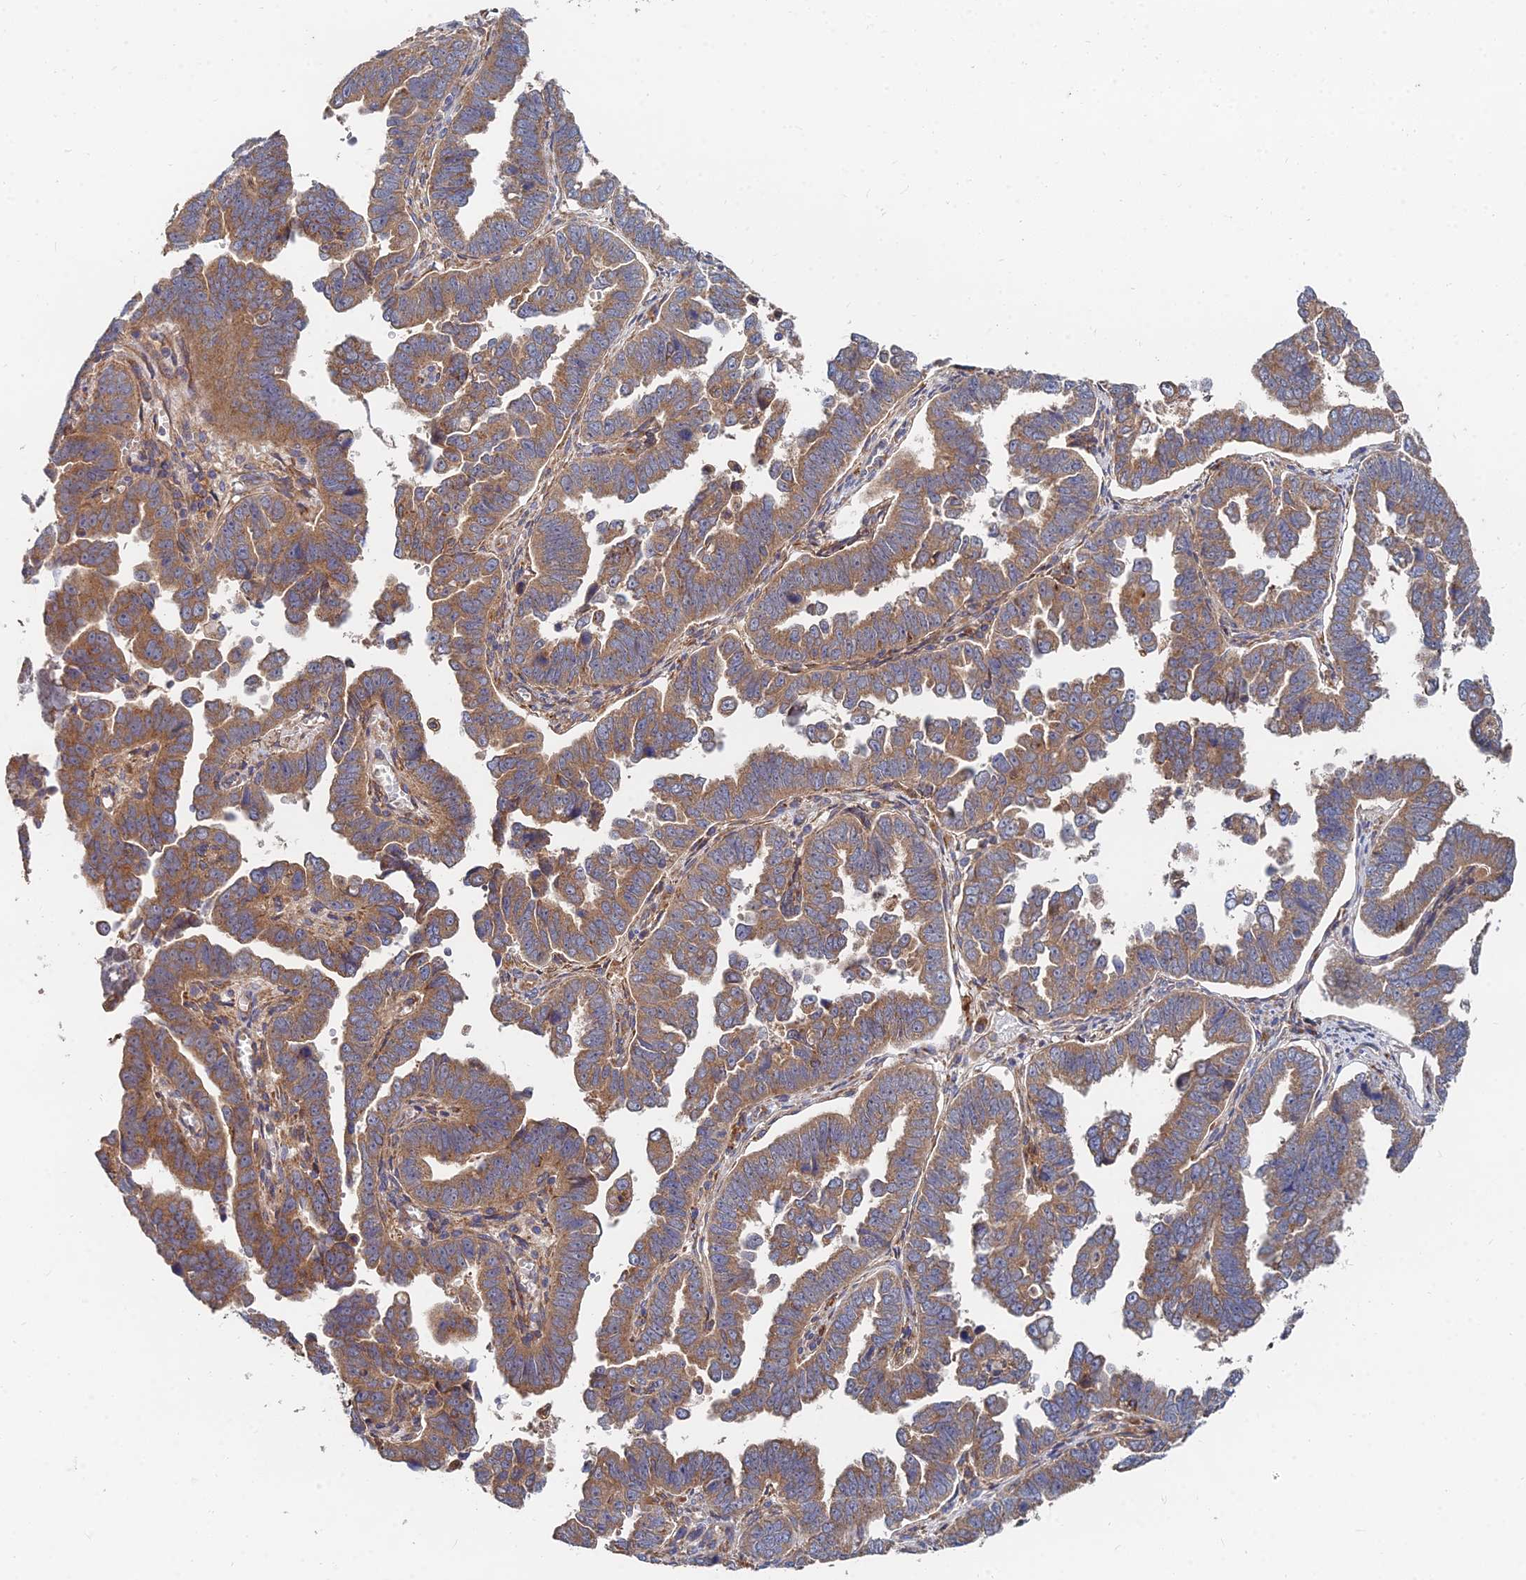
{"staining": {"intensity": "moderate", "quantity": ">75%", "location": "cytoplasmic/membranous"}, "tissue": "endometrial cancer", "cell_type": "Tumor cells", "image_type": "cancer", "snomed": [{"axis": "morphology", "description": "Adenocarcinoma, NOS"}, {"axis": "topography", "description": "Endometrium"}], "caption": "Tumor cells display medium levels of moderate cytoplasmic/membranous staining in about >75% of cells in endometrial adenocarcinoma.", "gene": "CCZ1", "patient": {"sex": "female", "age": 75}}